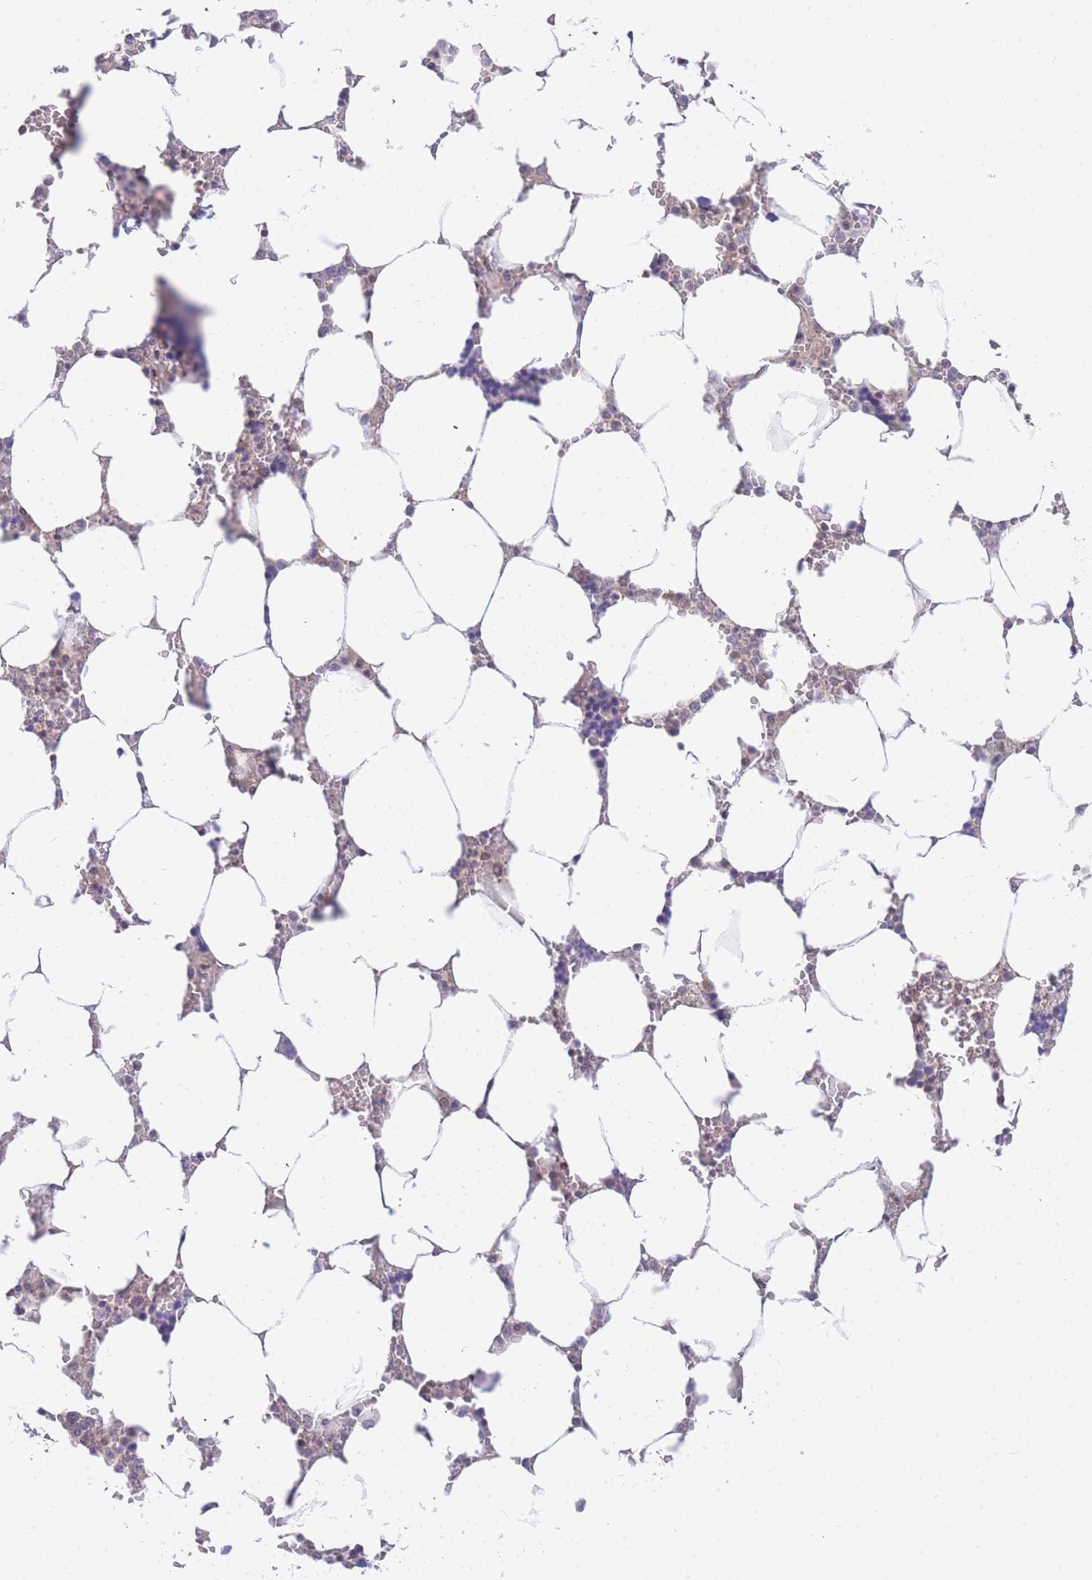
{"staining": {"intensity": "weak", "quantity": "<25%", "location": "cytoplasmic/membranous"}, "tissue": "bone marrow", "cell_type": "Hematopoietic cells", "image_type": "normal", "snomed": [{"axis": "morphology", "description": "Normal tissue, NOS"}, {"axis": "topography", "description": "Bone marrow"}], "caption": "Micrograph shows no protein positivity in hematopoietic cells of benign bone marrow.", "gene": "KIAA1191", "patient": {"sex": "male", "age": 64}}